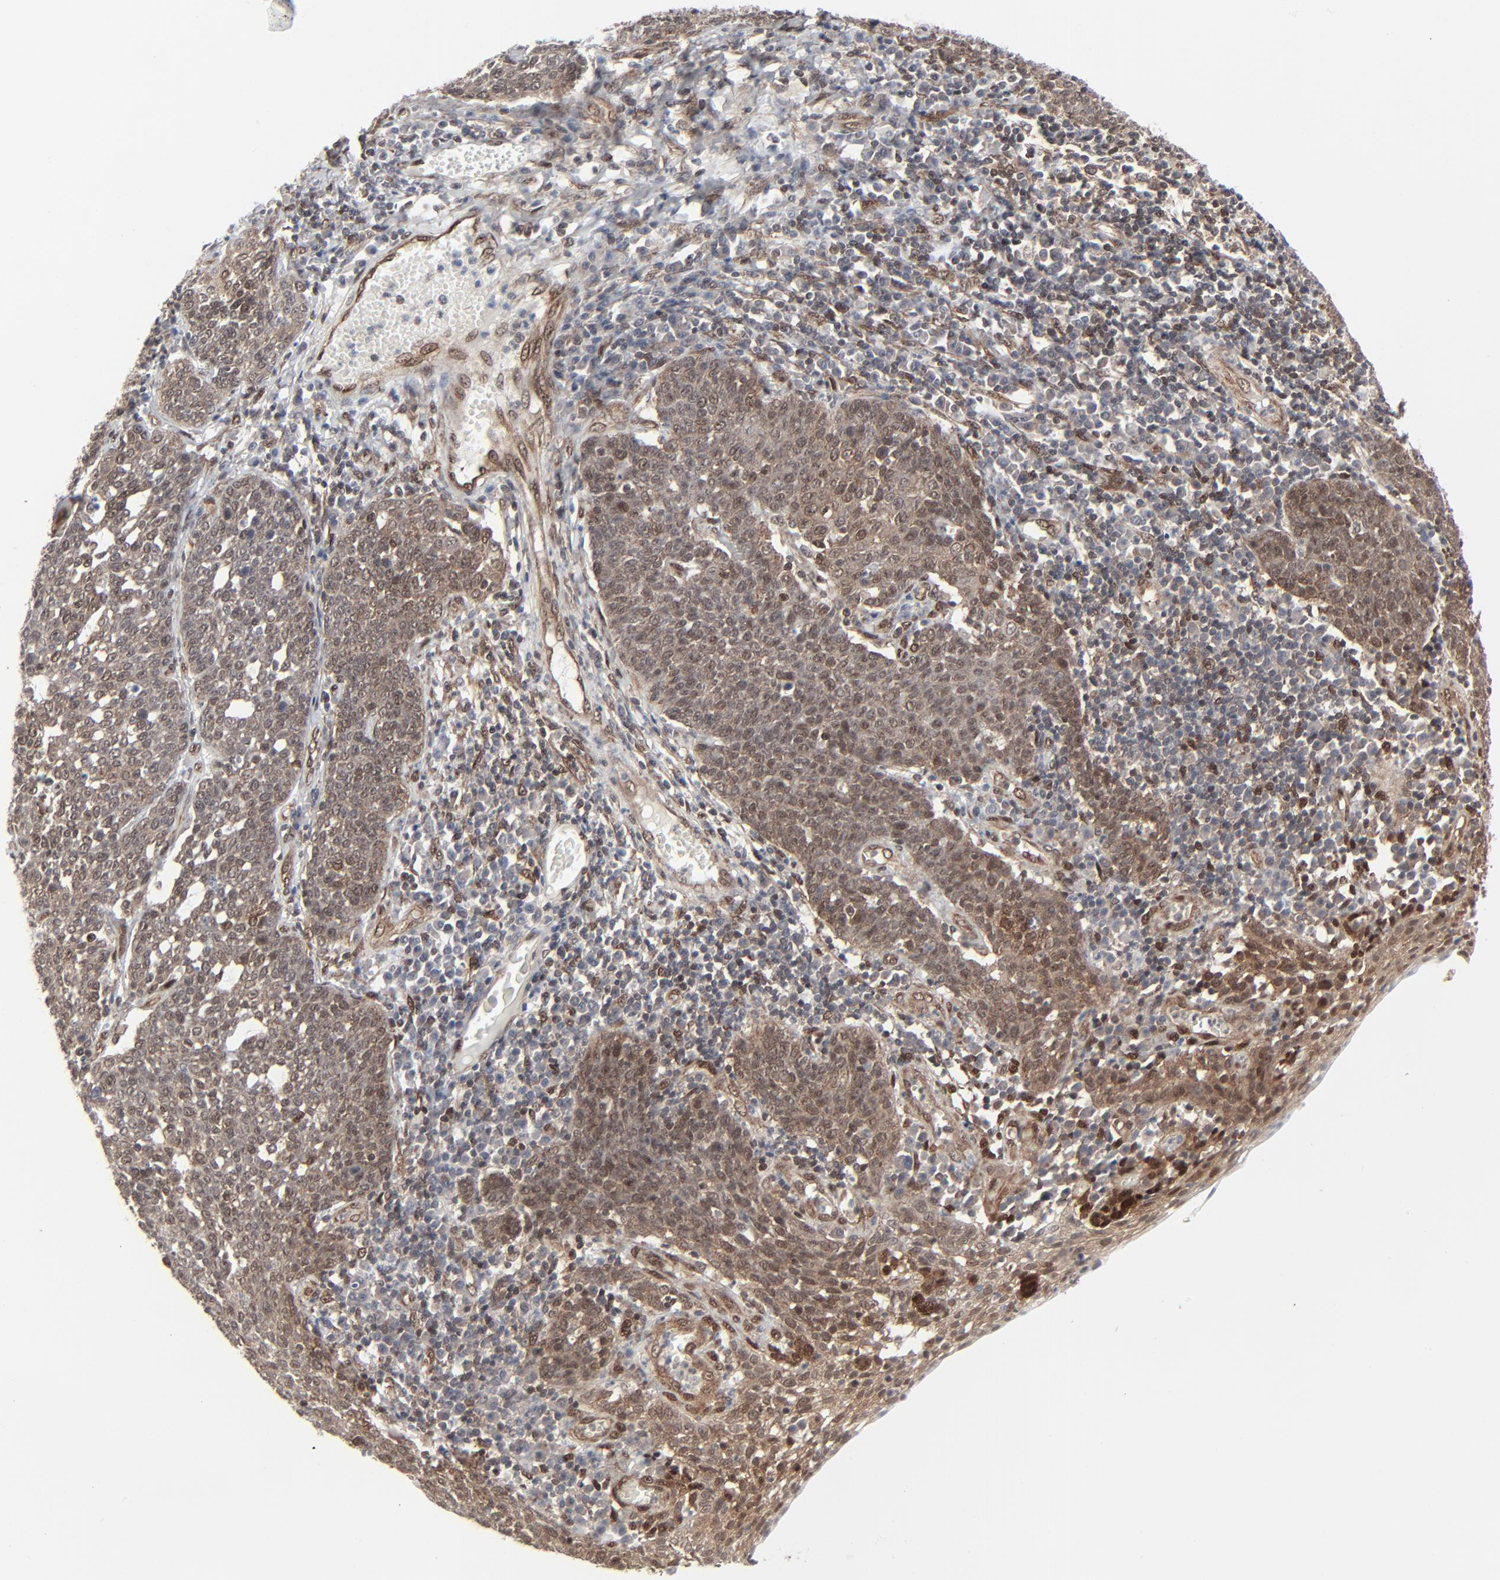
{"staining": {"intensity": "moderate", "quantity": "25%-75%", "location": "cytoplasmic/membranous,nuclear"}, "tissue": "cervical cancer", "cell_type": "Tumor cells", "image_type": "cancer", "snomed": [{"axis": "morphology", "description": "Squamous cell carcinoma, NOS"}, {"axis": "topography", "description": "Cervix"}], "caption": "Cervical cancer (squamous cell carcinoma) stained with a brown dye demonstrates moderate cytoplasmic/membranous and nuclear positive staining in about 25%-75% of tumor cells.", "gene": "AKT1", "patient": {"sex": "female", "age": 34}}